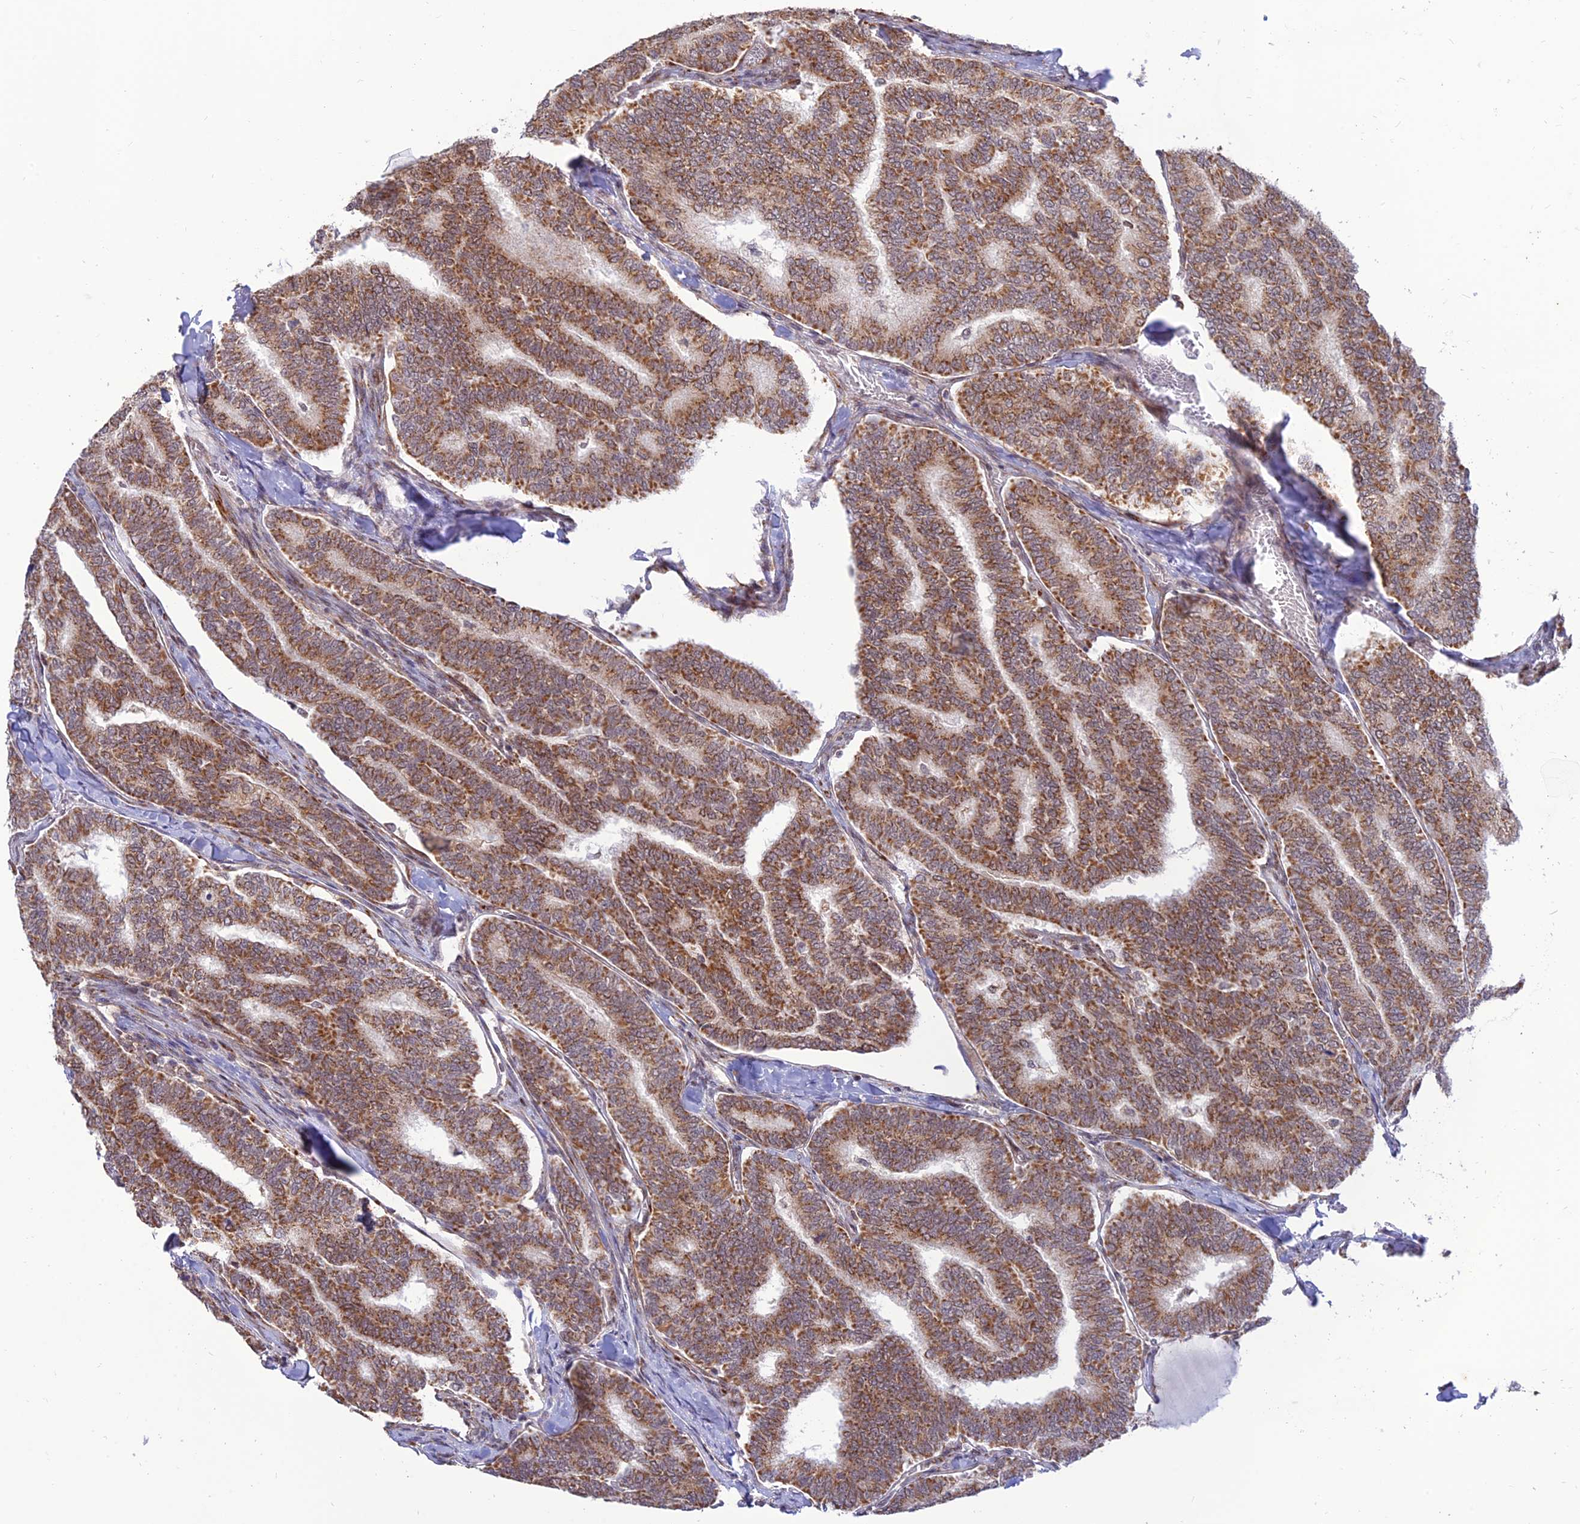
{"staining": {"intensity": "moderate", "quantity": ">75%", "location": "cytoplasmic/membranous"}, "tissue": "thyroid cancer", "cell_type": "Tumor cells", "image_type": "cancer", "snomed": [{"axis": "morphology", "description": "Papillary adenocarcinoma, NOS"}, {"axis": "topography", "description": "Thyroid gland"}], "caption": "Human thyroid cancer stained with a brown dye demonstrates moderate cytoplasmic/membranous positive positivity in about >75% of tumor cells.", "gene": "GOLGA3", "patient": {"sex": "female", "age": 35}}